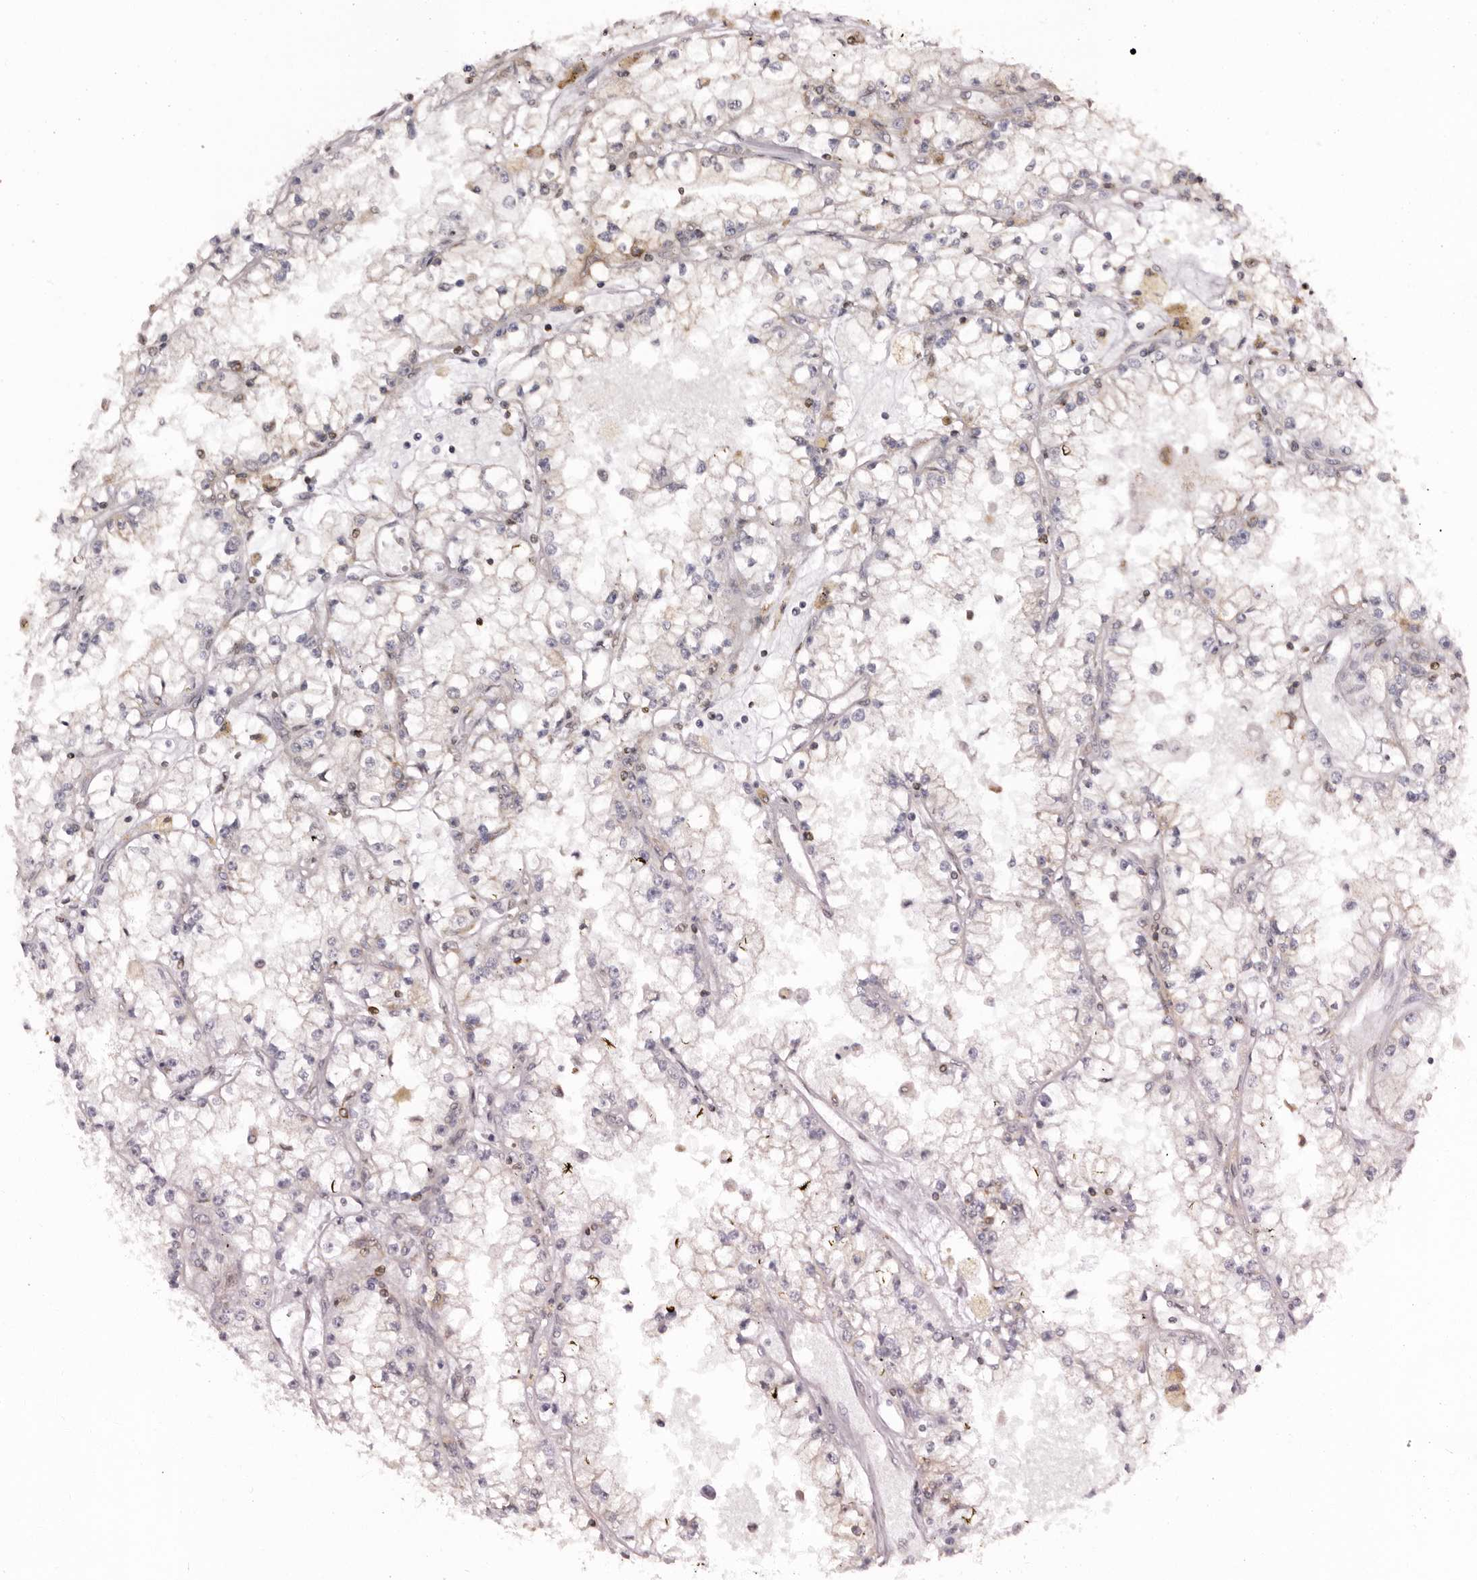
{"staining": {"intensity": "moderate", "quantity": "<25%", "location": "cytoplasmic/membranous"}, "tissue": "renal cancer", "cell_type": "Tumor cells", "image_type": "cancer", "snomed": [{"axis": "morphology", "description": "Adenocarcinoma, NOS"}, {"axis": "topography", "description": "Kidney"}], "caption": "This photomicrograph demonstrates immunohistochemistry (IHC) staining of human renal cancer, with low moderate cytoplasmic/membranous positivity in about <25% of tumor cells.", "gene": "C4orf3", "patient": {"sex": "male", "age": 56}}